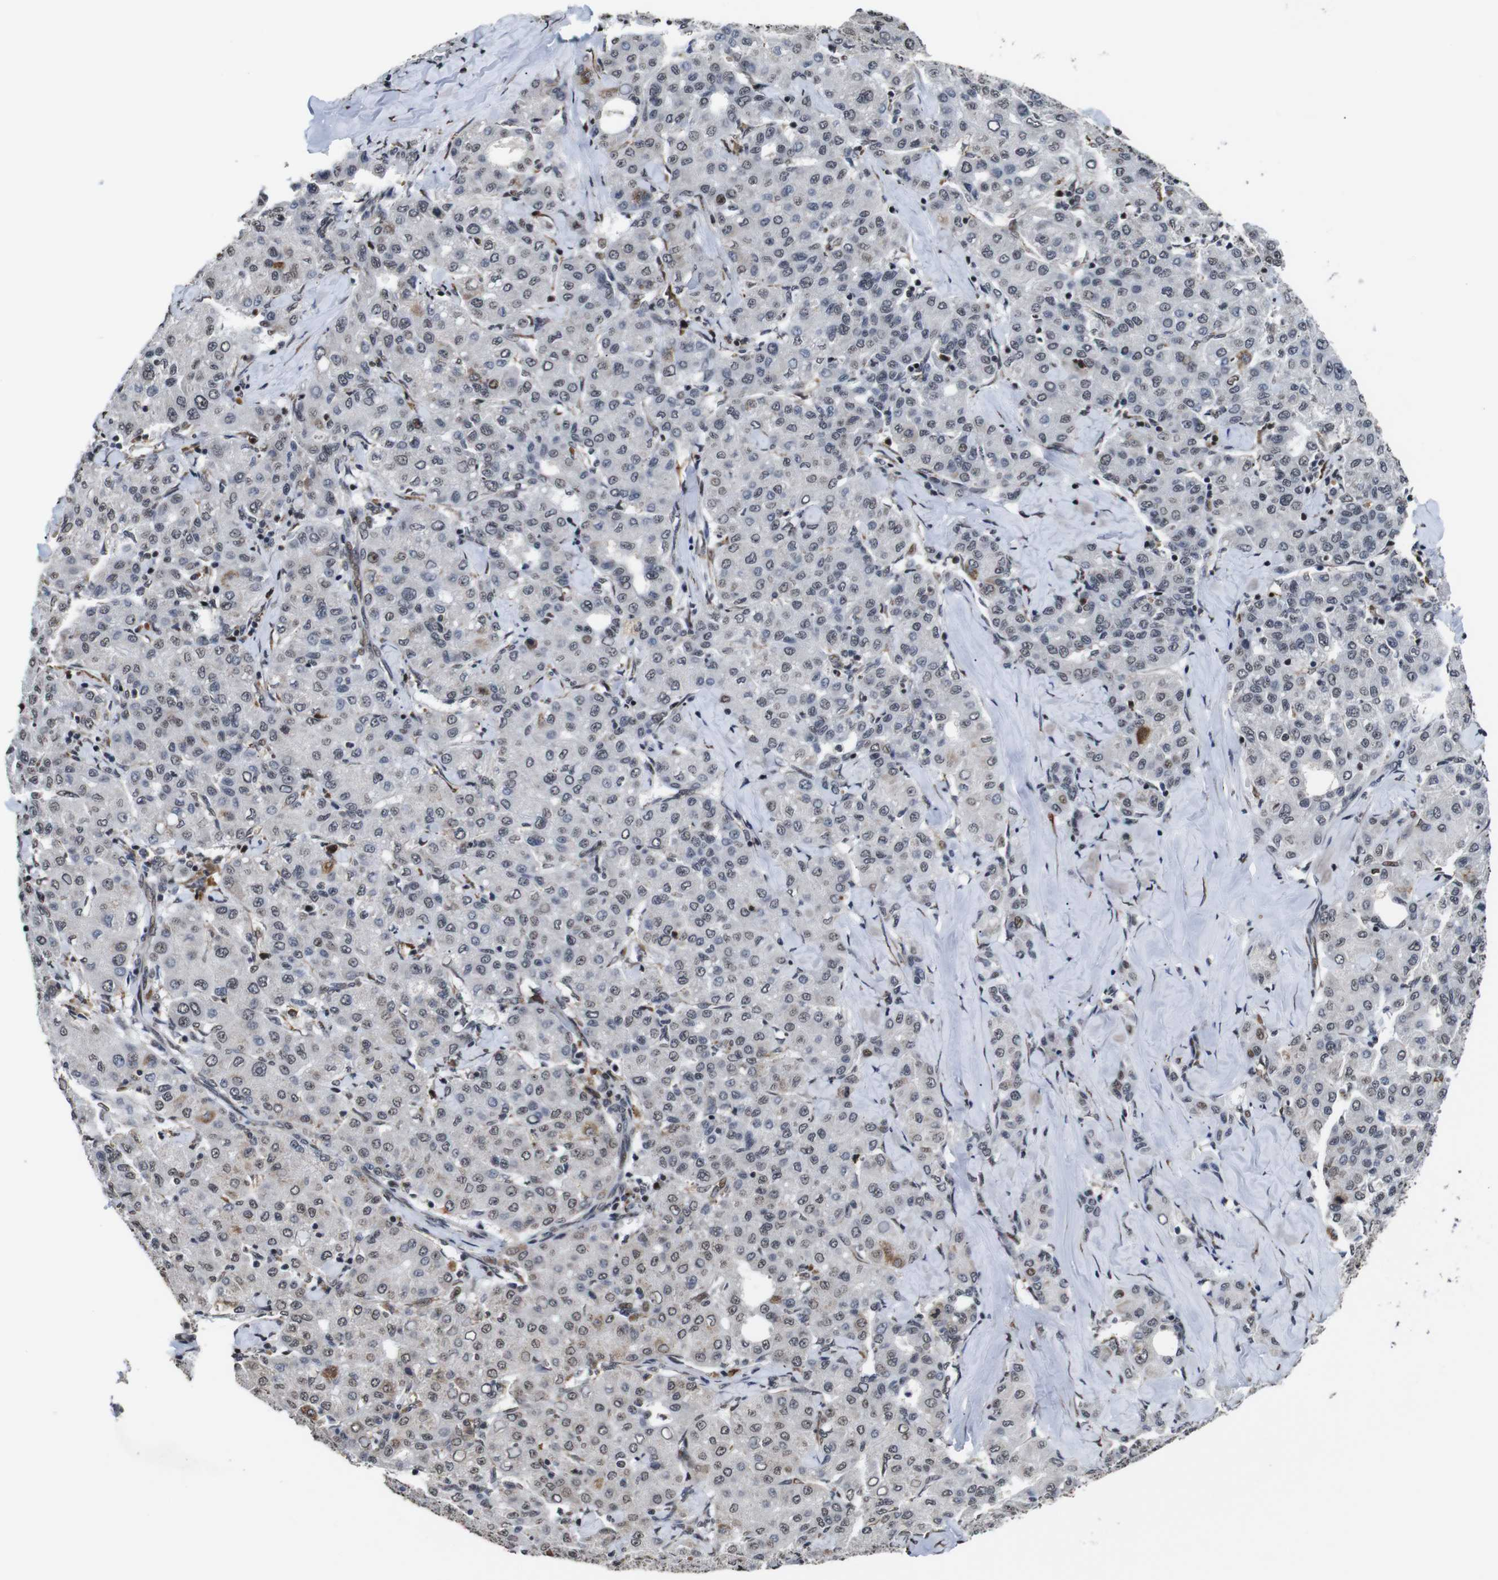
{"staining": {"intensity": "weak", "quantity": "25%-75%", "location": "nuclear"}, "tissue": "liver cancer", "cell_type": "Tumor cells", "image_type": "cancer", "snomed": [{"axis": "morphology", "description": "Carcinoma, Hepatocellular, NOS"}, {"axis": "topography", "description": "Liver"}], "caption": "An immunohistochemistry histopathology image of neoplastic tissue is shown. Protein staining in brown shows weak nuclear positivity in liver hepatocellular carcinoma within tumor cells.", "gene": "EIF4G1", "patient": {"sex": "male", "age": 65}}